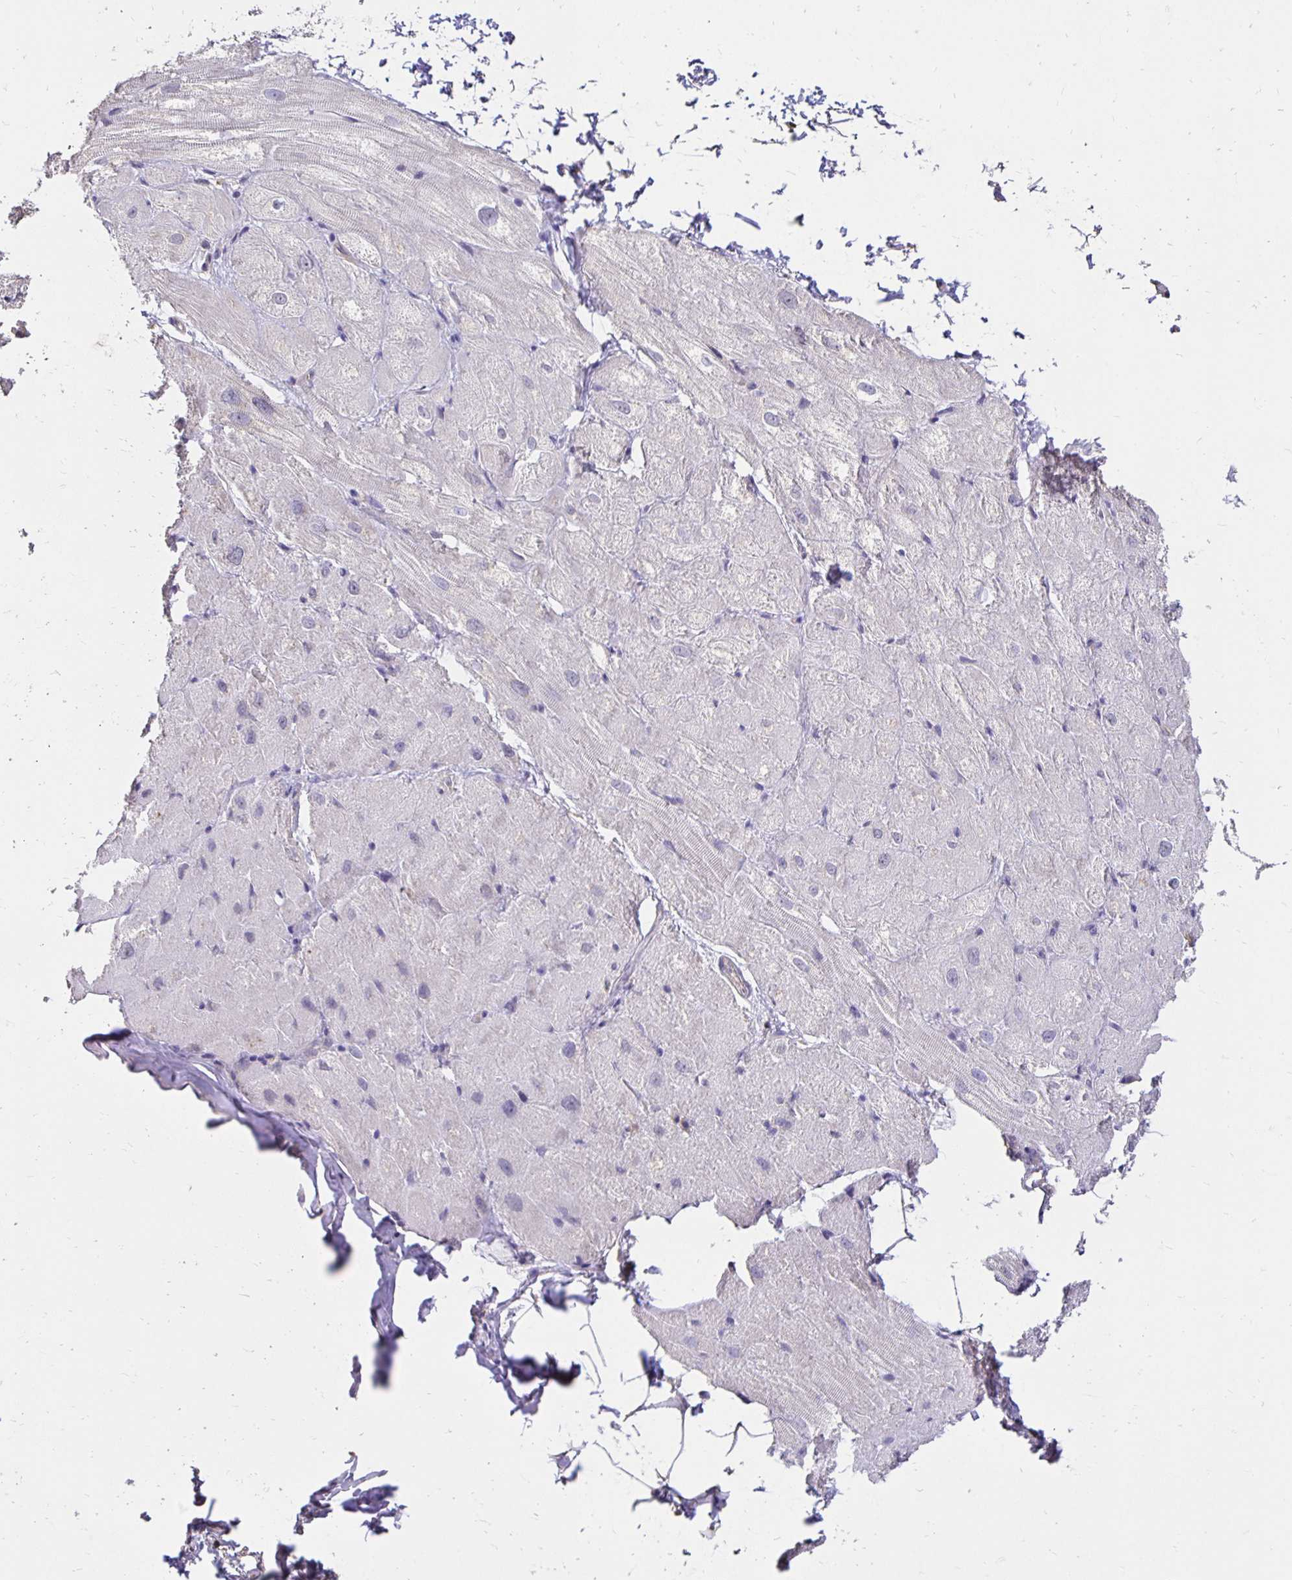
{"staining": {"intensity": "negative", "quantity": "none", "location": "none"}, "tissue": "heart muscle", "cell_type": "Cardiomyocytes", "image_type": "normal", "snomed": [{"axis": "morphology", "description": "Normal tissue, NOS"}, {"axis": "topography", "description": "Heart"}], "caption": "Cardiomyocytes show no significant protein positivity in normal heart muscle. (IHC, brightfield microscopy, high magnification).", "gene": "PNPLA3", "patient": {"sex": "male", "age": 62}}